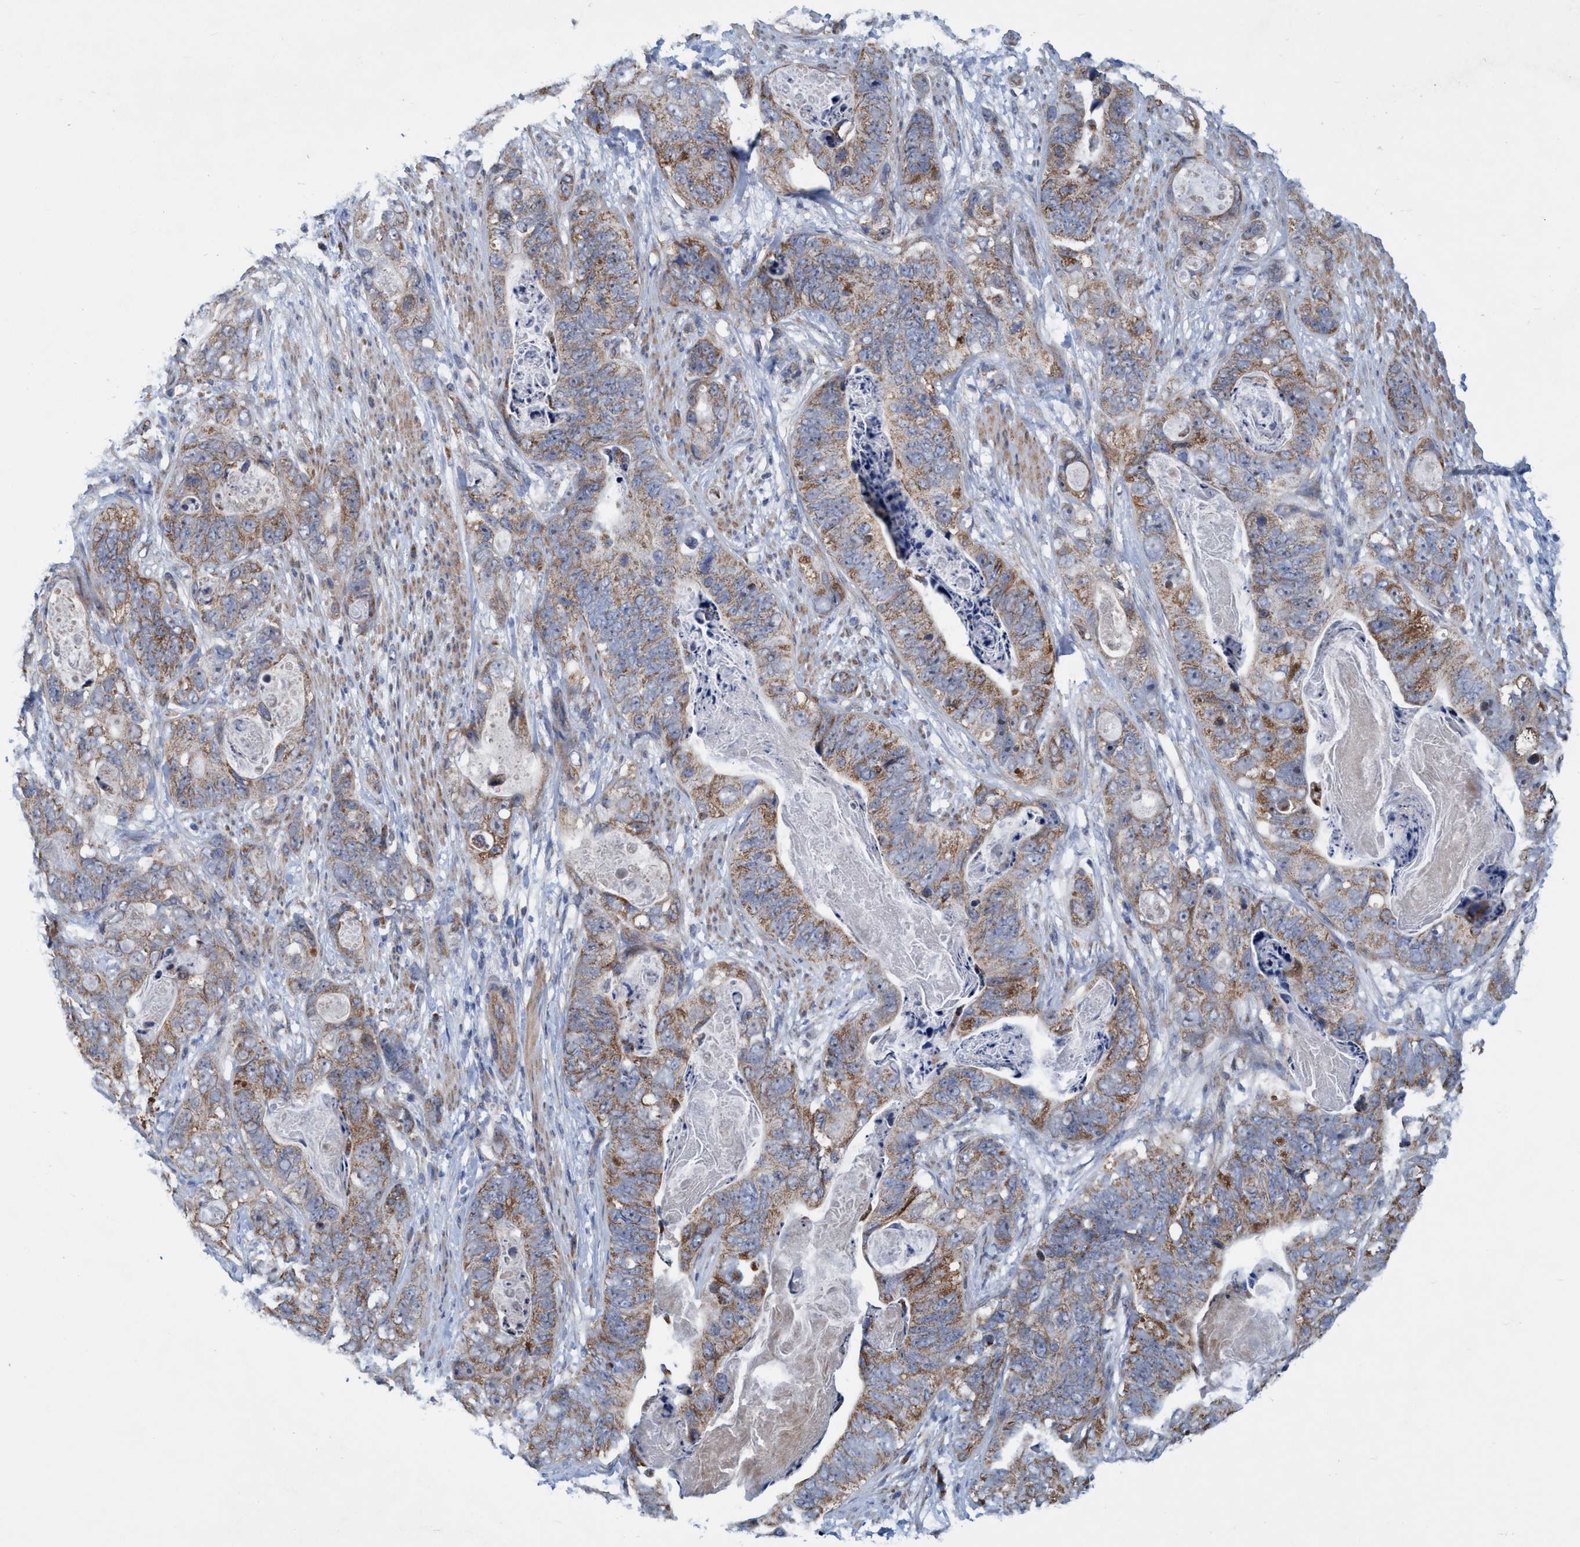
{"staining": {"intensity": "moderate", "quantity": ">75%", "location": "cytoplasmic/membranous"}, "tissue": "stomach cancer", "cell_type": "Tumor cells", "image_type": "cancer", "snomed": [{"axis": "morphology", "description": "Adenocarcinoma, NOS"}, {"axis": "topography", "description": "Stomach"}], "caption": "Human stomach cancer stained for a protein (brown) displays moderate cytoplasmic/membranous positive staining in about >75% of tumor cells.", "gene": "POLR1F", "patient": {"sex": "female", "age": 89}}